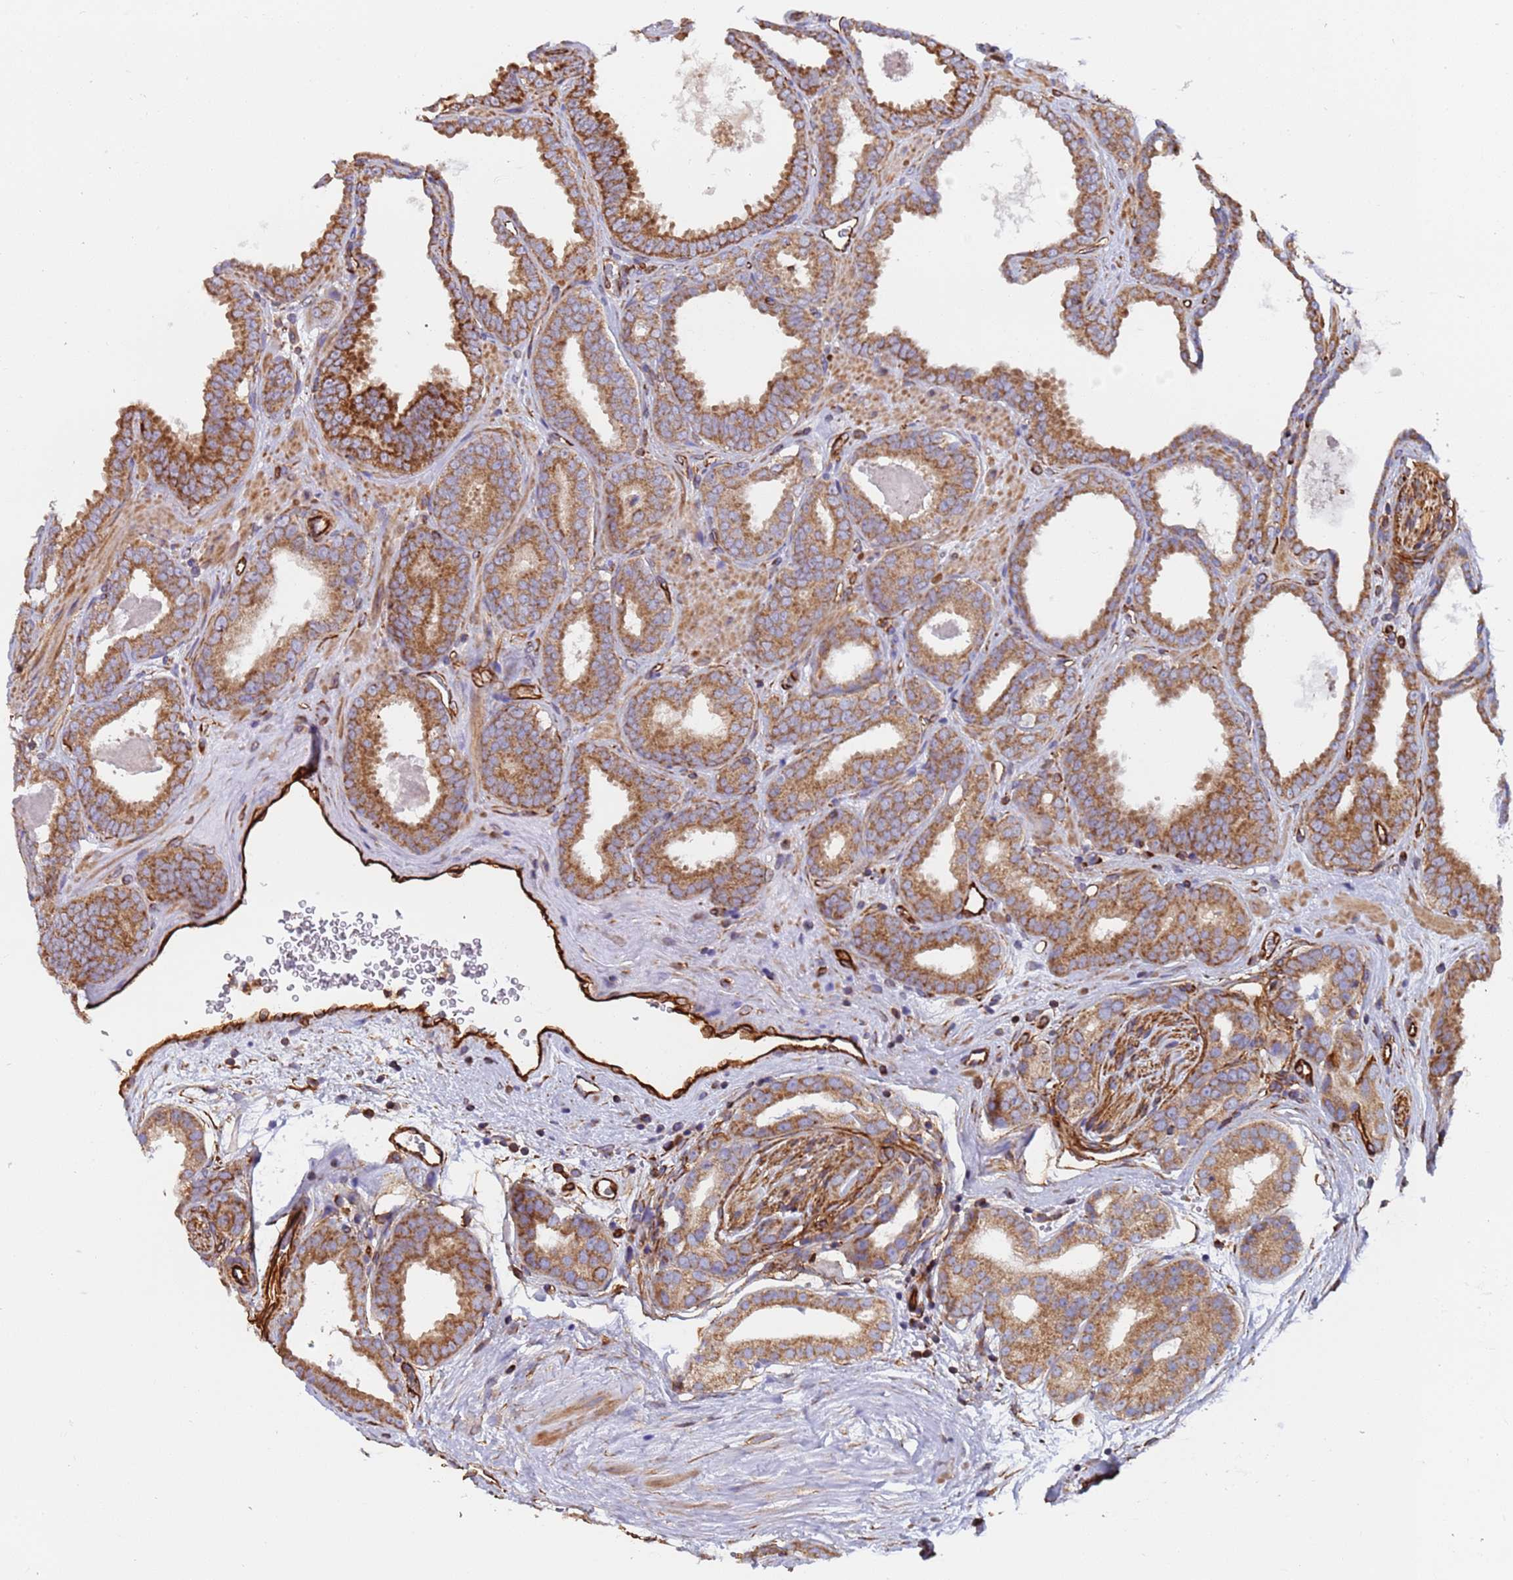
{"staining": {"intensity": "strong", "quantity": ">75%", "location": "cytoplasmic/membranous"}, "tissue": "prostate cancer", "cell_type": "Tumor cells", "image_type": "cancer", "snomed": [{"axis": "morphology", "description": "Adenocarcinoma, High grade"}, {"axis": "topography", "description": "Prostate"}], "caption": "Immunohistochemistry (IHC) image of neoplastic tissue: prostate cancer stained using immunohistochemistry shows high levels of strong protein expression localized specifically in the cytoplasmic/membranous of tumor cells, appearing as a cytoplasmic/membranous brown color.", "gene": "NUDT12", "patient": {"sex": "male", "age": 72}}